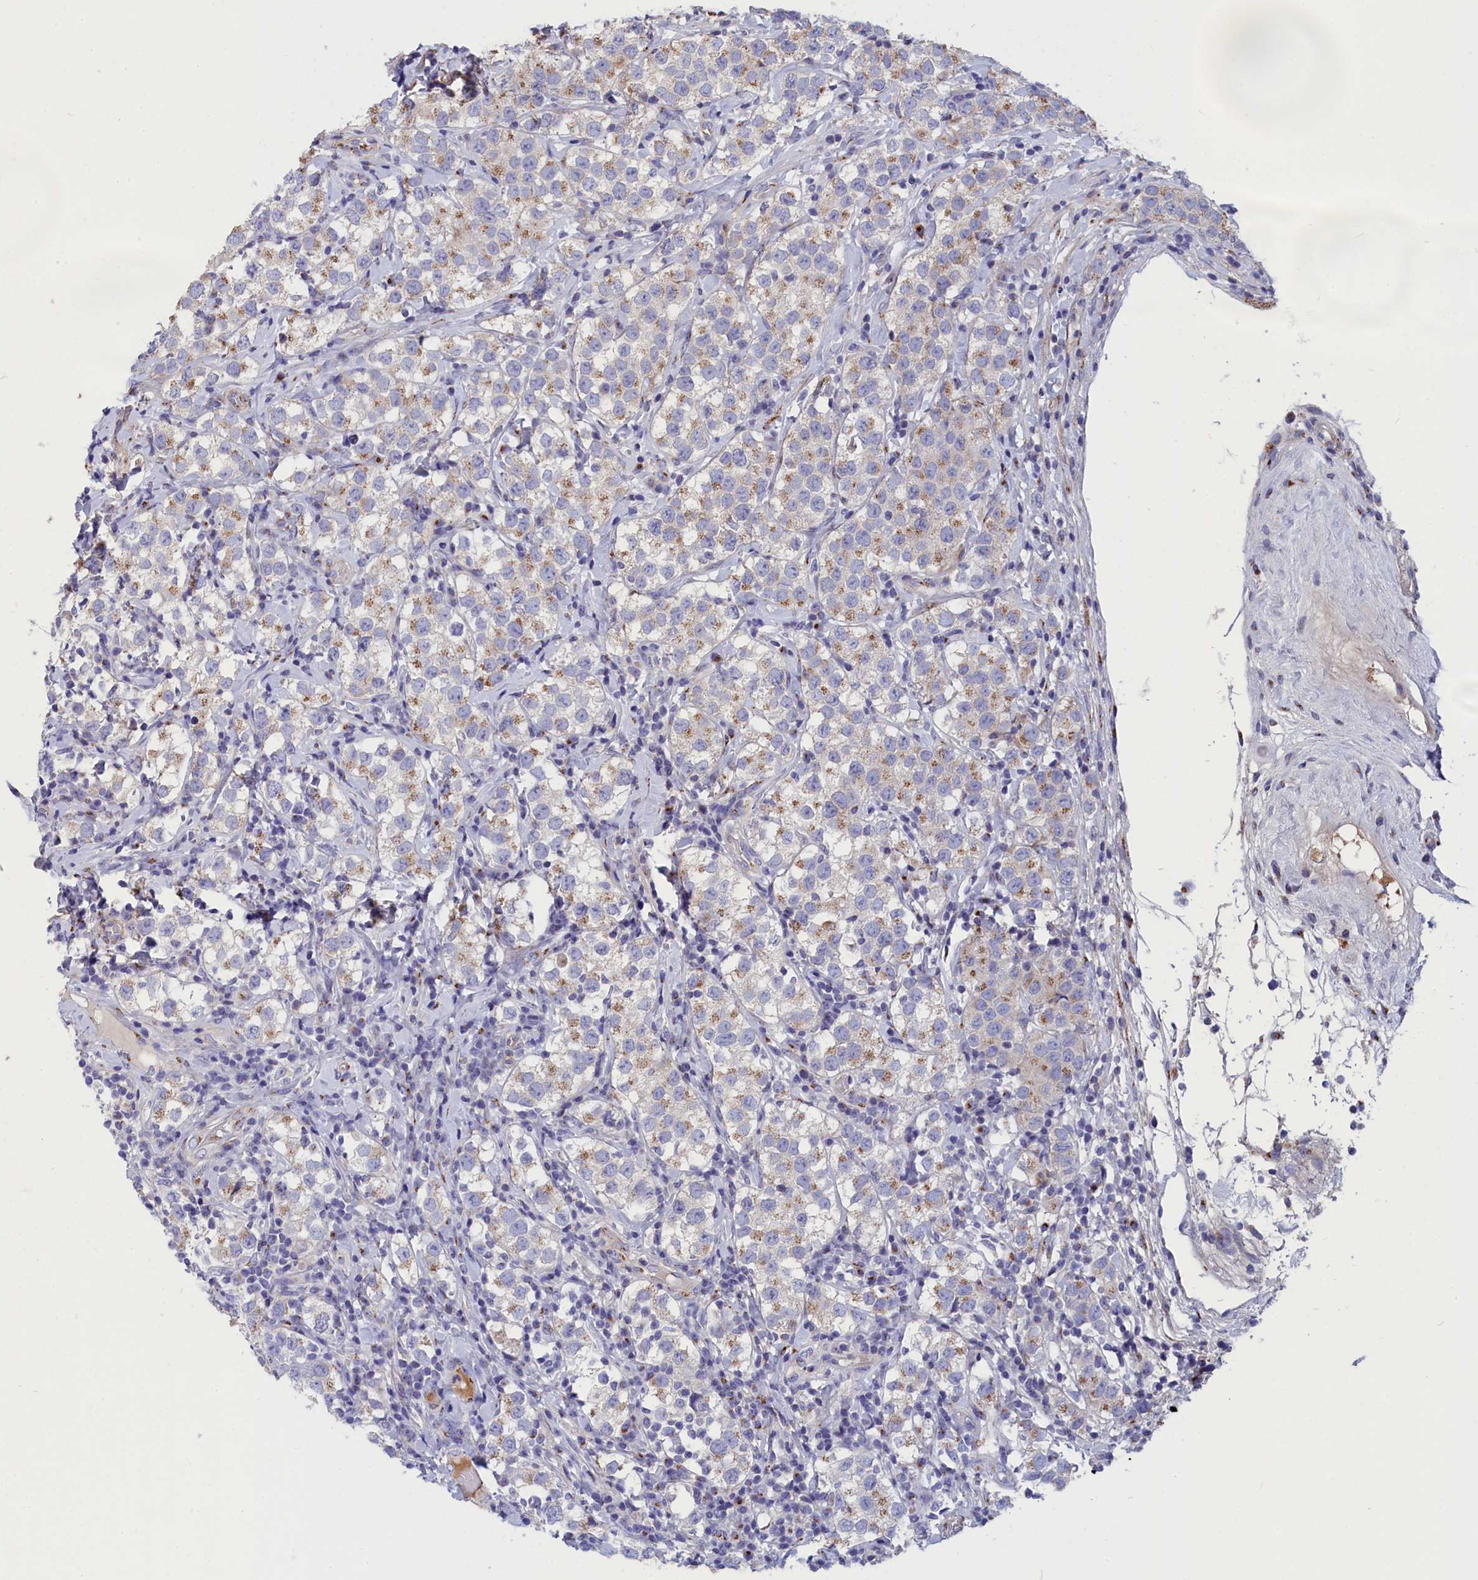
{"staining": {"intensity": "moderate", "quantity": "25%-75%", "location": "cytoplasmic/membranous"}, "tissue": "testis cancer", "cell_type": "Tumor cells", "image_type": "cancer", "snomed": [{"axis": "morphology", "description": "Seminoma, NOS"}, {"axis": "topography", "description": "Testis"}], "caption": "Seminoma (testis) stained with a brown dye shows moderate cytoplasmic/membranous positive staining in approximately 25%-75% of tumor cells.", "gene": "TUBGCP4", "patient": {"sex": "male", "age": 34}}